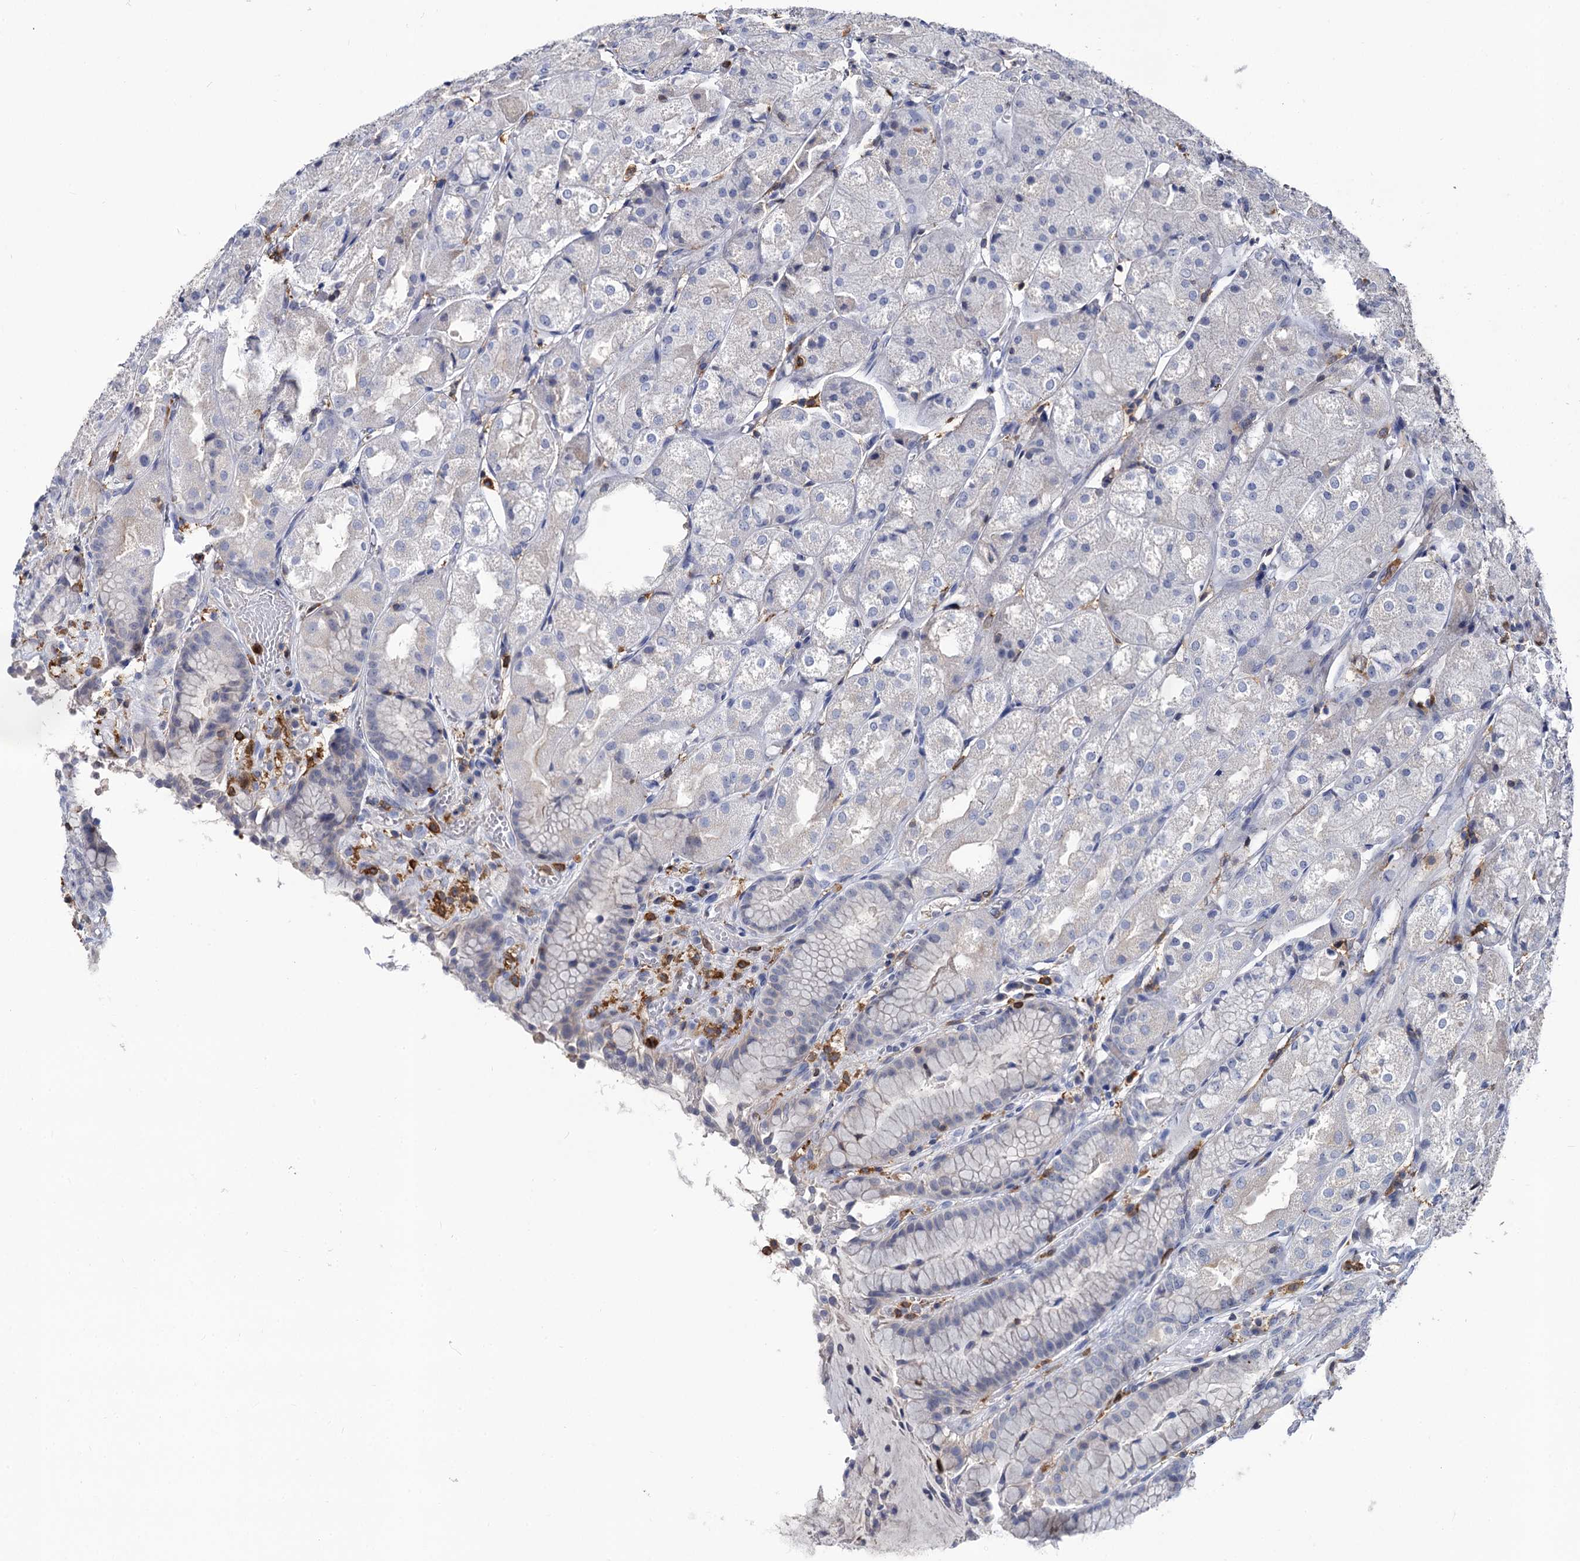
{"staining": {"intensity": "negative", "quantity": "none", "location": "none"}, "tissue": "stomach", "cell_type": "Glandular cells", "image_type": "normal", "snomed": [{"axis": "morphology", "description": "Normal tissue, NOS"}, {"axis": "topography", "description": "Stomach, upper"}], "caption": "Stomach was stained to show a protein in brown. There is no significant positivity in glandular cells. (Brightfield microscopy of DAB (3,3'-diaminobenzidine) immunohistochemistry (IHC) at high magnification).", "gene": "RHOG", "patient": {"sex": "male", "age": 72}}